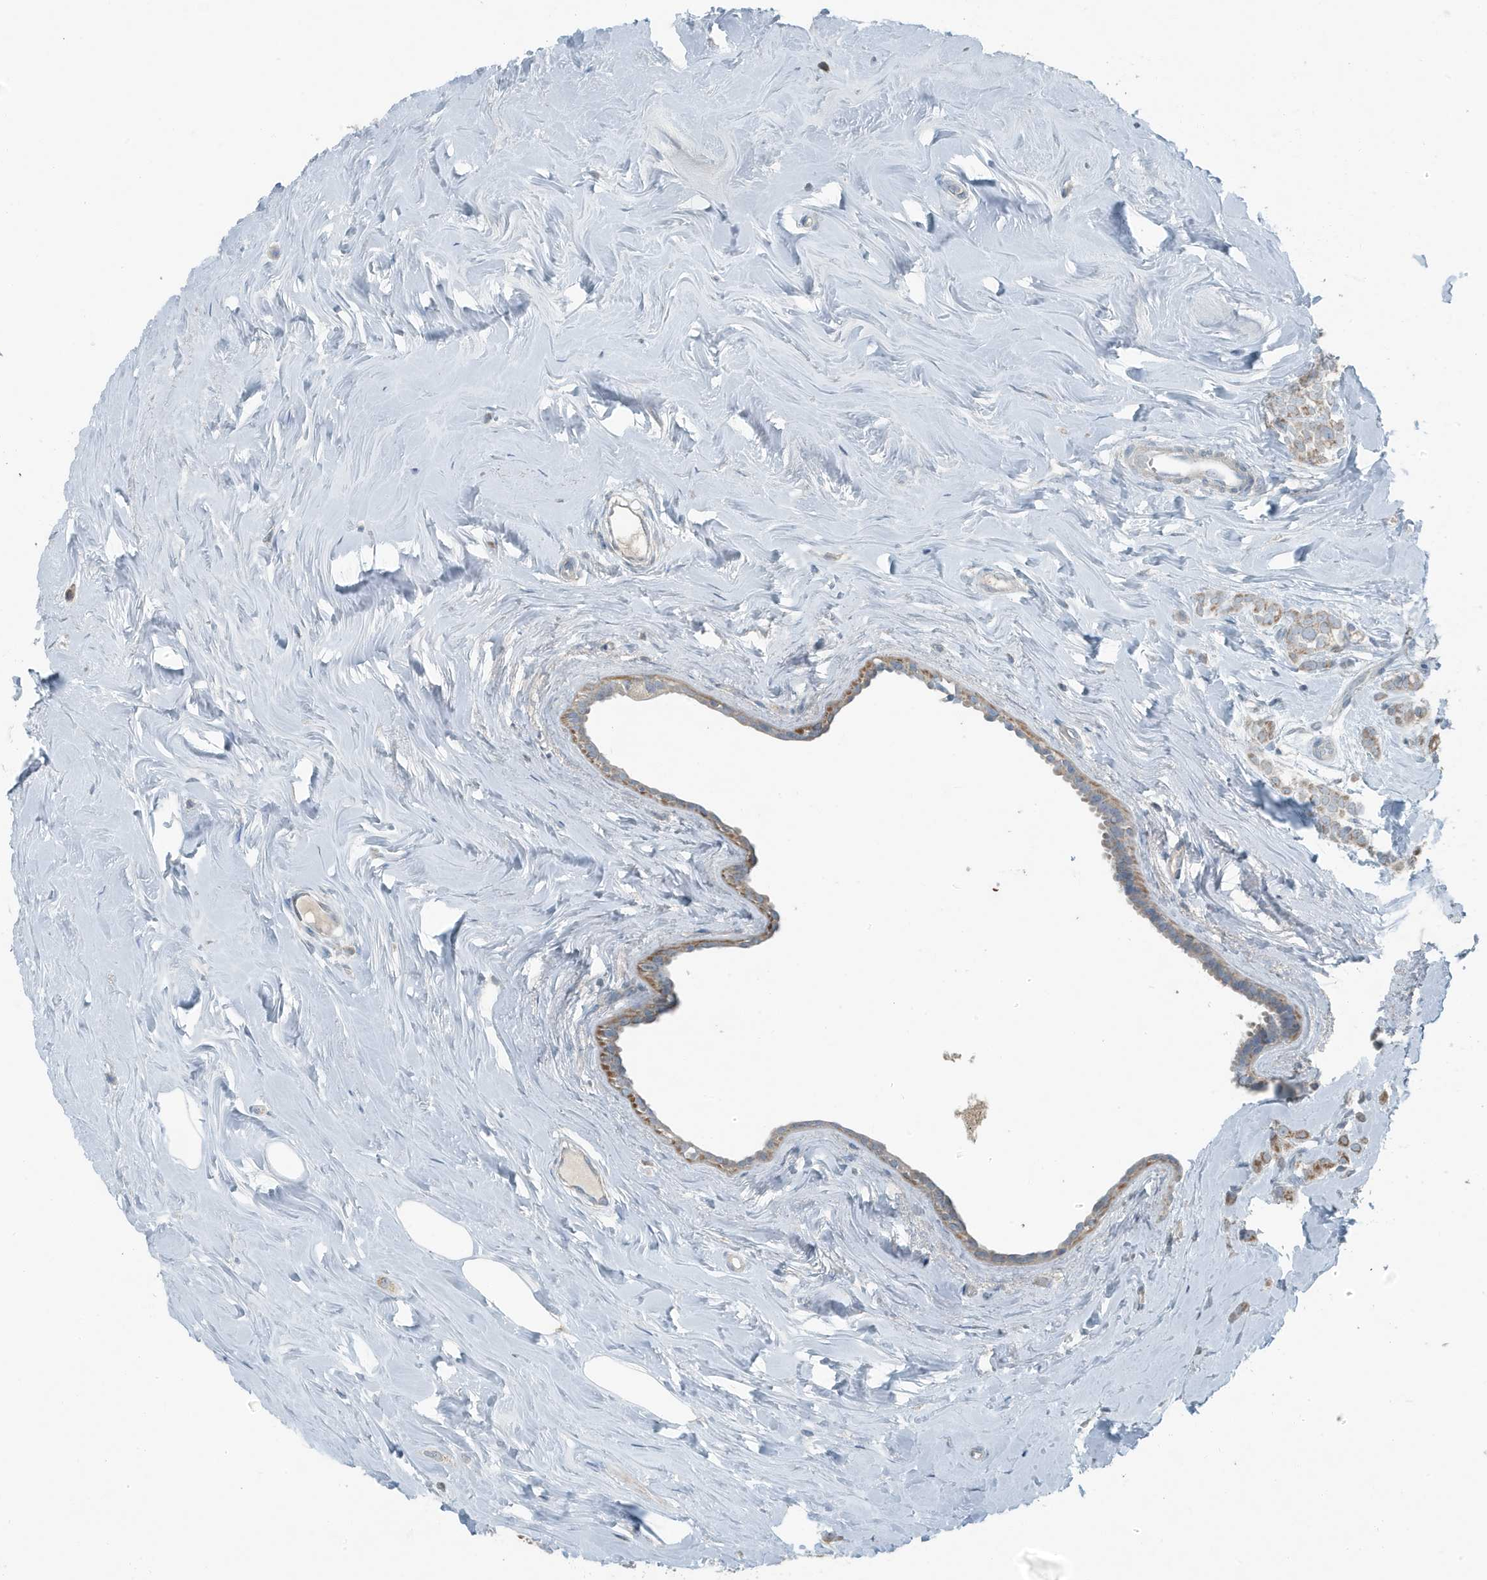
{"staining": {"intensity": "moderate", "quantity": "25%-75%", "location": "cytoplasmic/membranous"}, "tissue": "breast cancer", "cell_type": "Tumor cells", "image_type": "cancer", "snomed": [{"axis": "morphology", "description": "Lobular carcinoma"}, {"axis": "topography", "description": "Breast"}], "caption": "High-magnification brightfield microscopy of breast cancer (lobular carcinoma) stained with DAB (3,3'-diaminobenzidine) (brown) and counterstained with hematoxylin (blue). tumor cells exhibit moderate cytoplasmic/membranous staining is present in approximately25%-75% of cells.", "gene": "MT-CYB", "patient": {"sex": "female", "age": 47}}